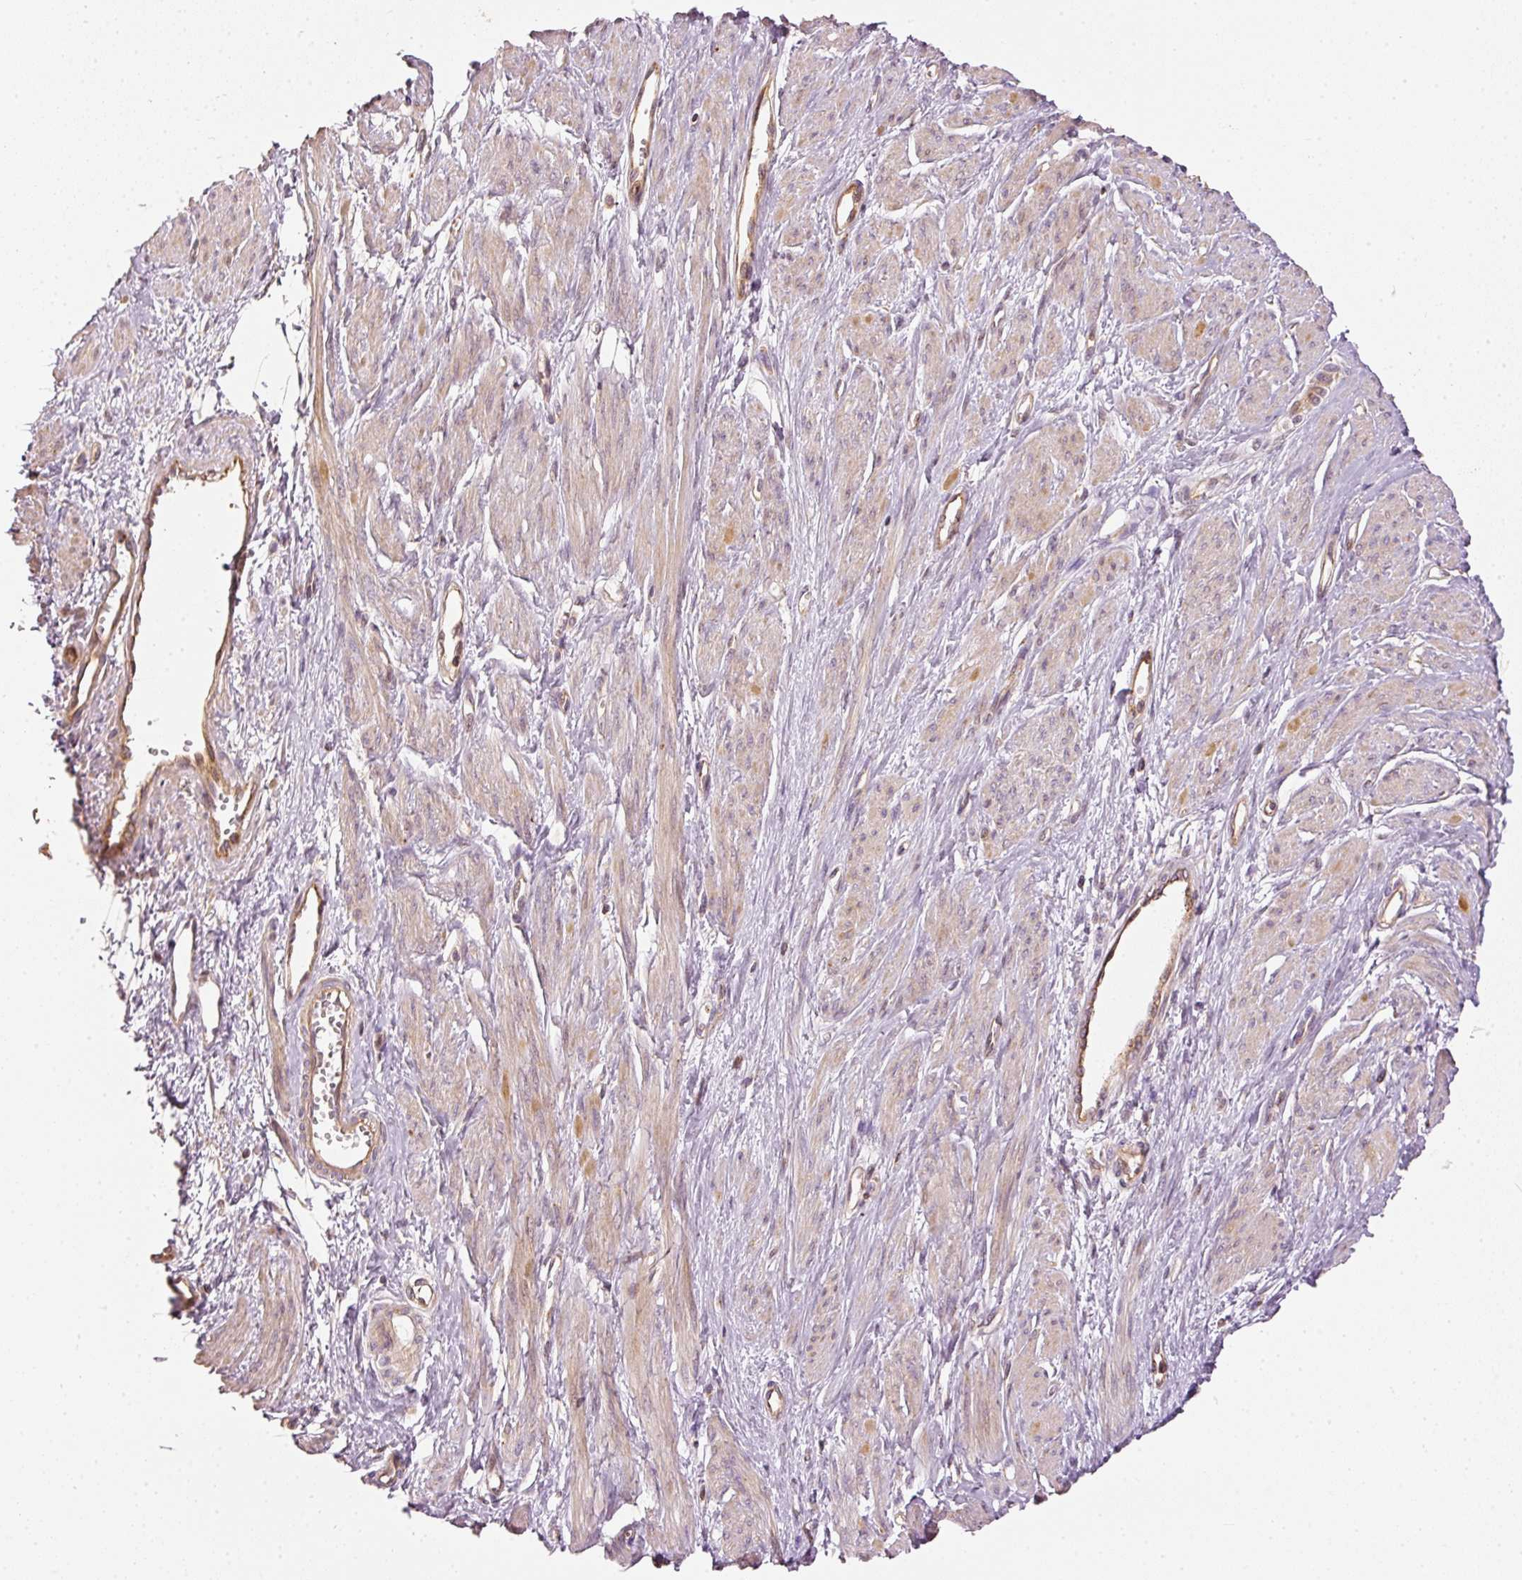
{"staining": {"intensity": "moderate", "quantity": ">75%", "location": "cytoplasmic/membranous"}, "tissue": "smooth muscle", "cell_type": "Smooth muscle cells", "image_type": "normal", "snomed": [{"axis": "morphology", "description": "Normal tissue, NOS"}, {"axis": "topography", "description": "Smooth muscle"}, {"axis": "topography", "description": "Uterus"}], "caption": "The immunohistochemical stain shows moderate cytoplasmic/membranous positivity in smooth muscle cells of benign smooth muscle. Using DAB (3,3'-diaminobenzidine) (brown) and hematoxylin (blue) stains, captured at high magnification using brightfield microscopy.", "gene": "MTHFD1L", "patient": {"sex": "female", "age": 39}}